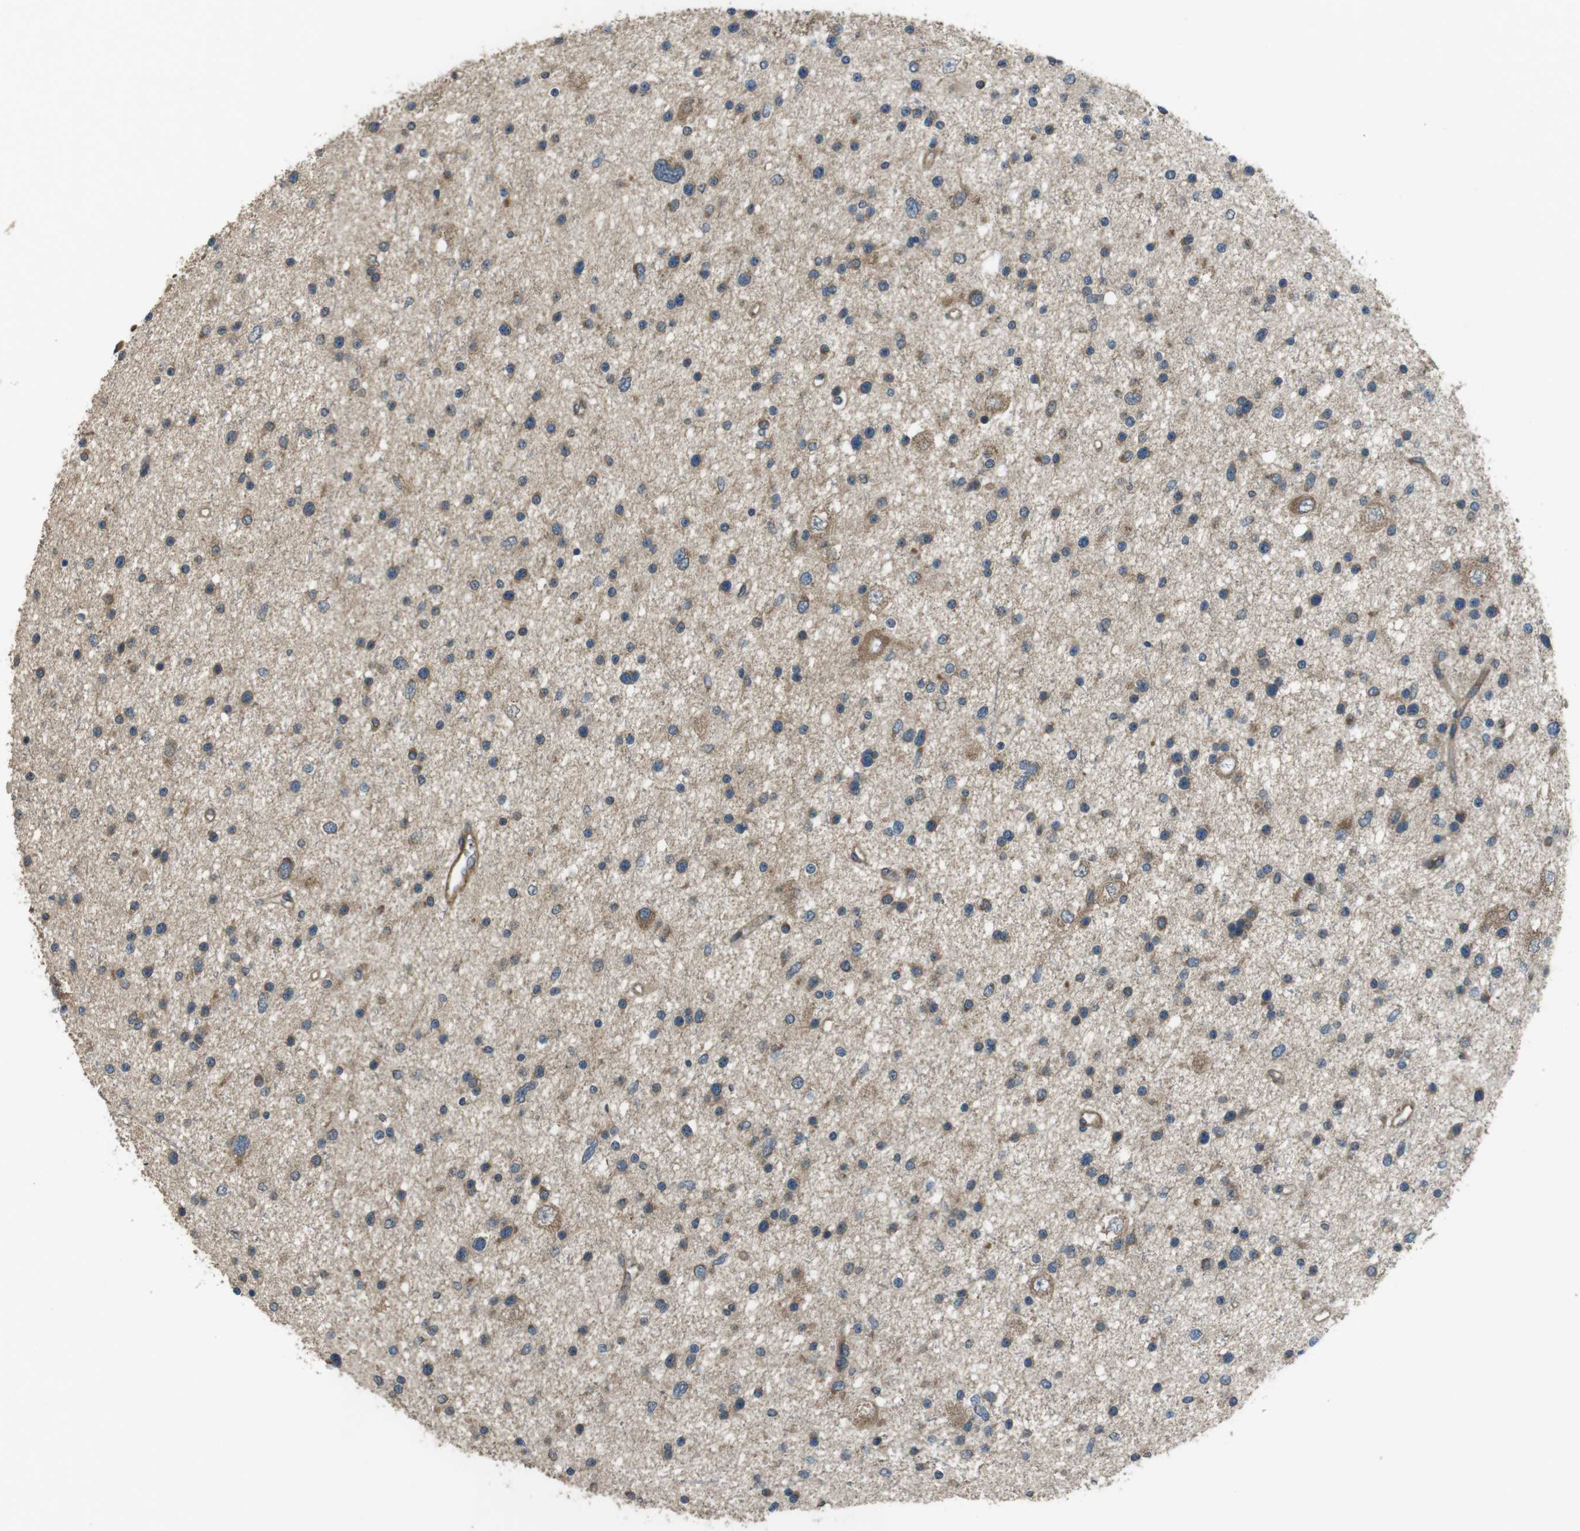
{"staining": {"intensity": "moderate", "quantity": "25%-75%", "location": "cytoplasmic/membranous"}, "tissue": "glioma", "cell_type": "Tumor cells", "image_type": "cancer", "snomed": [{"axis": "morphology", "description": "Glioma, malignant, Low grade"}, {"axis": "topography", "description": "Brain"}], "caption": "A high-resolution micrograph shows immunohistochemistry staining of glioma, which shows moderate cytoplasmic/membranous expression in about 25%-75% of tumor cells.", "gene": "FUT2", "patient": {"sex": "female", "age": 37}}